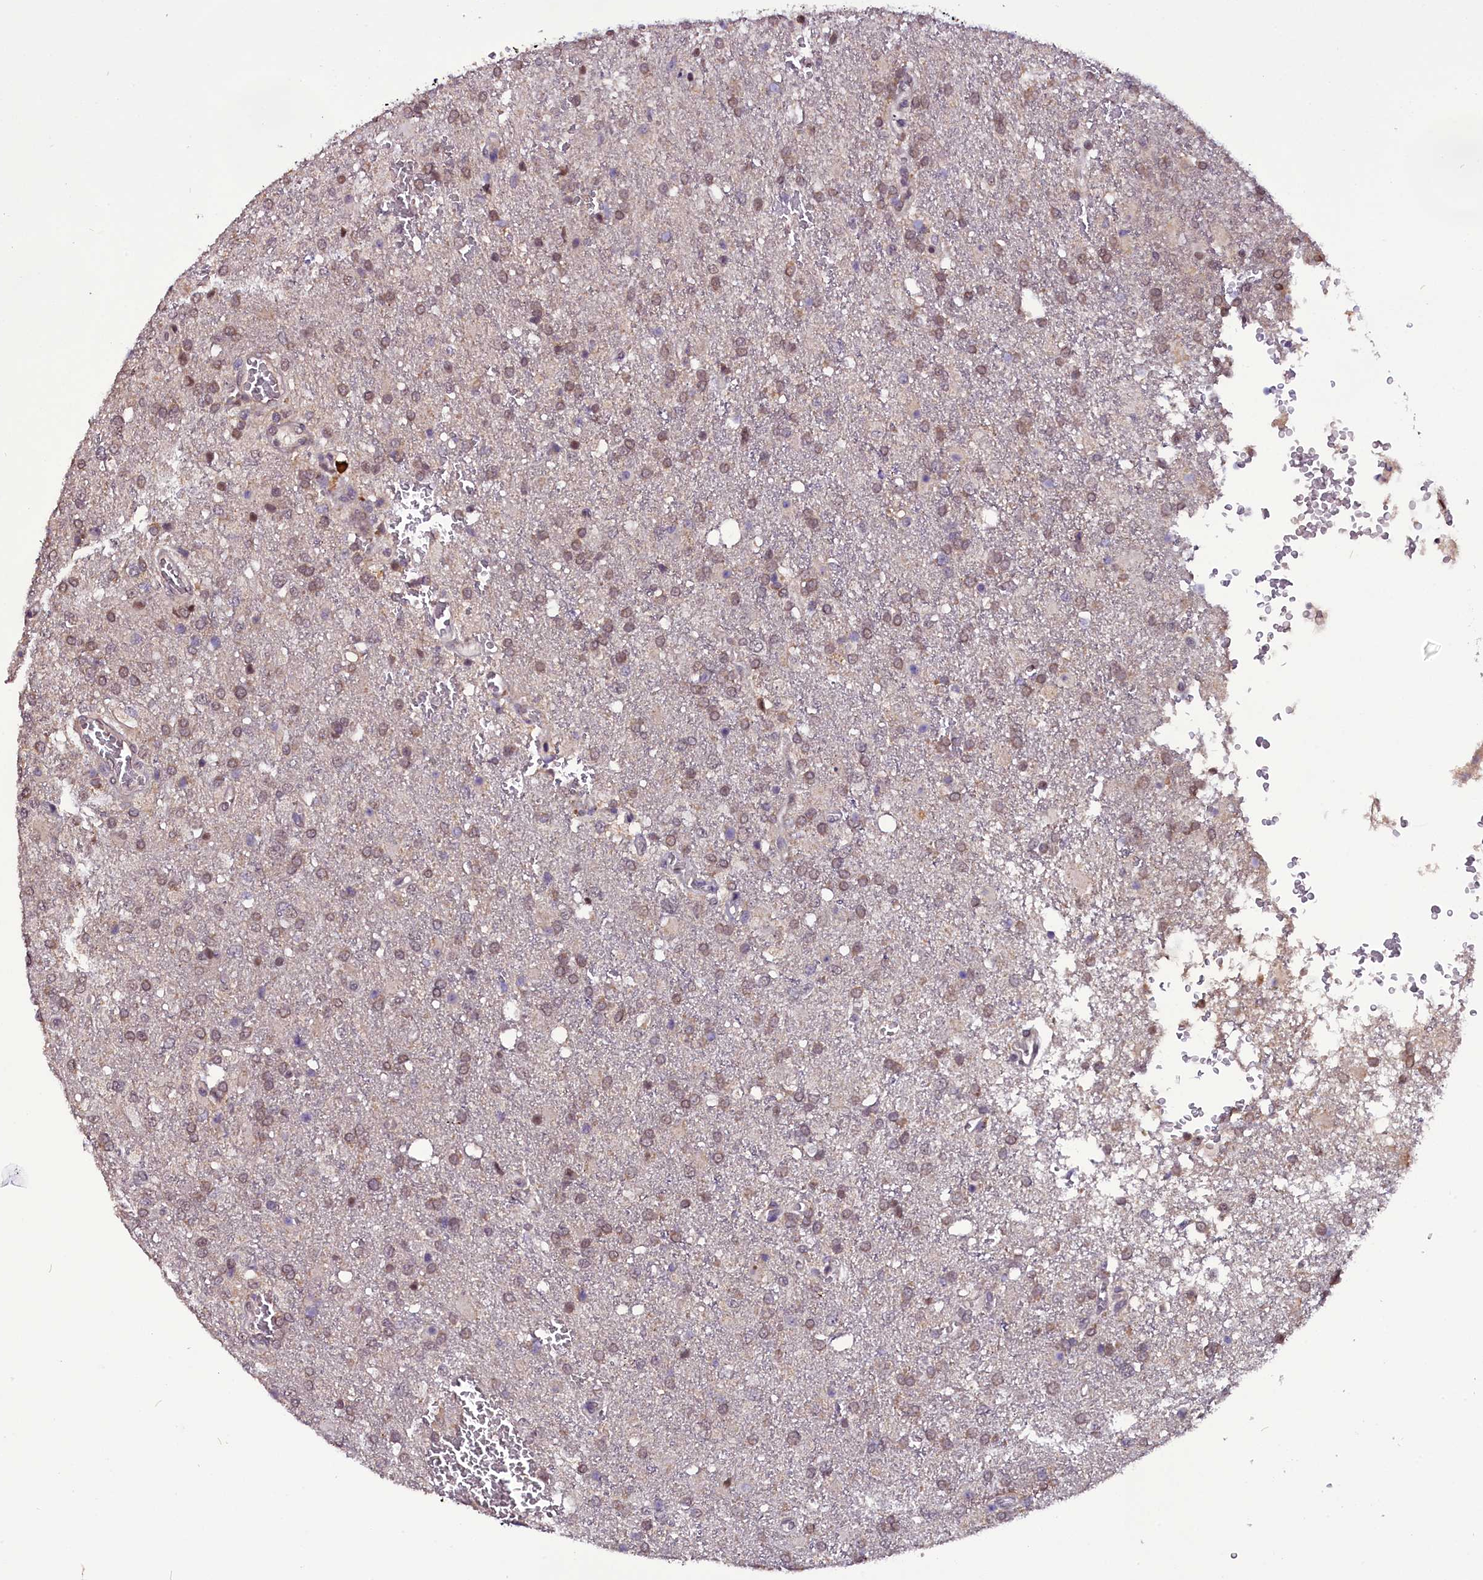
{"staining": {"intensity": "moderate", "quantity": ">75%", "location": "nuclear"}, "tissue": "glioma", "cell_type": "Tumor cells", "image_type": "cancer", "snomed": [{"axis": "morphology", "description": "Glioma, malignant, High grade"}, {"axis": "topography", "description": "Brain"}], "caption": "Malignant glioma (high-grade) stained with a protein marker reveals moderate staining in tumor cells.", "gene": "RPUSD2", "patient": {"sex": "female", "age": 74}}